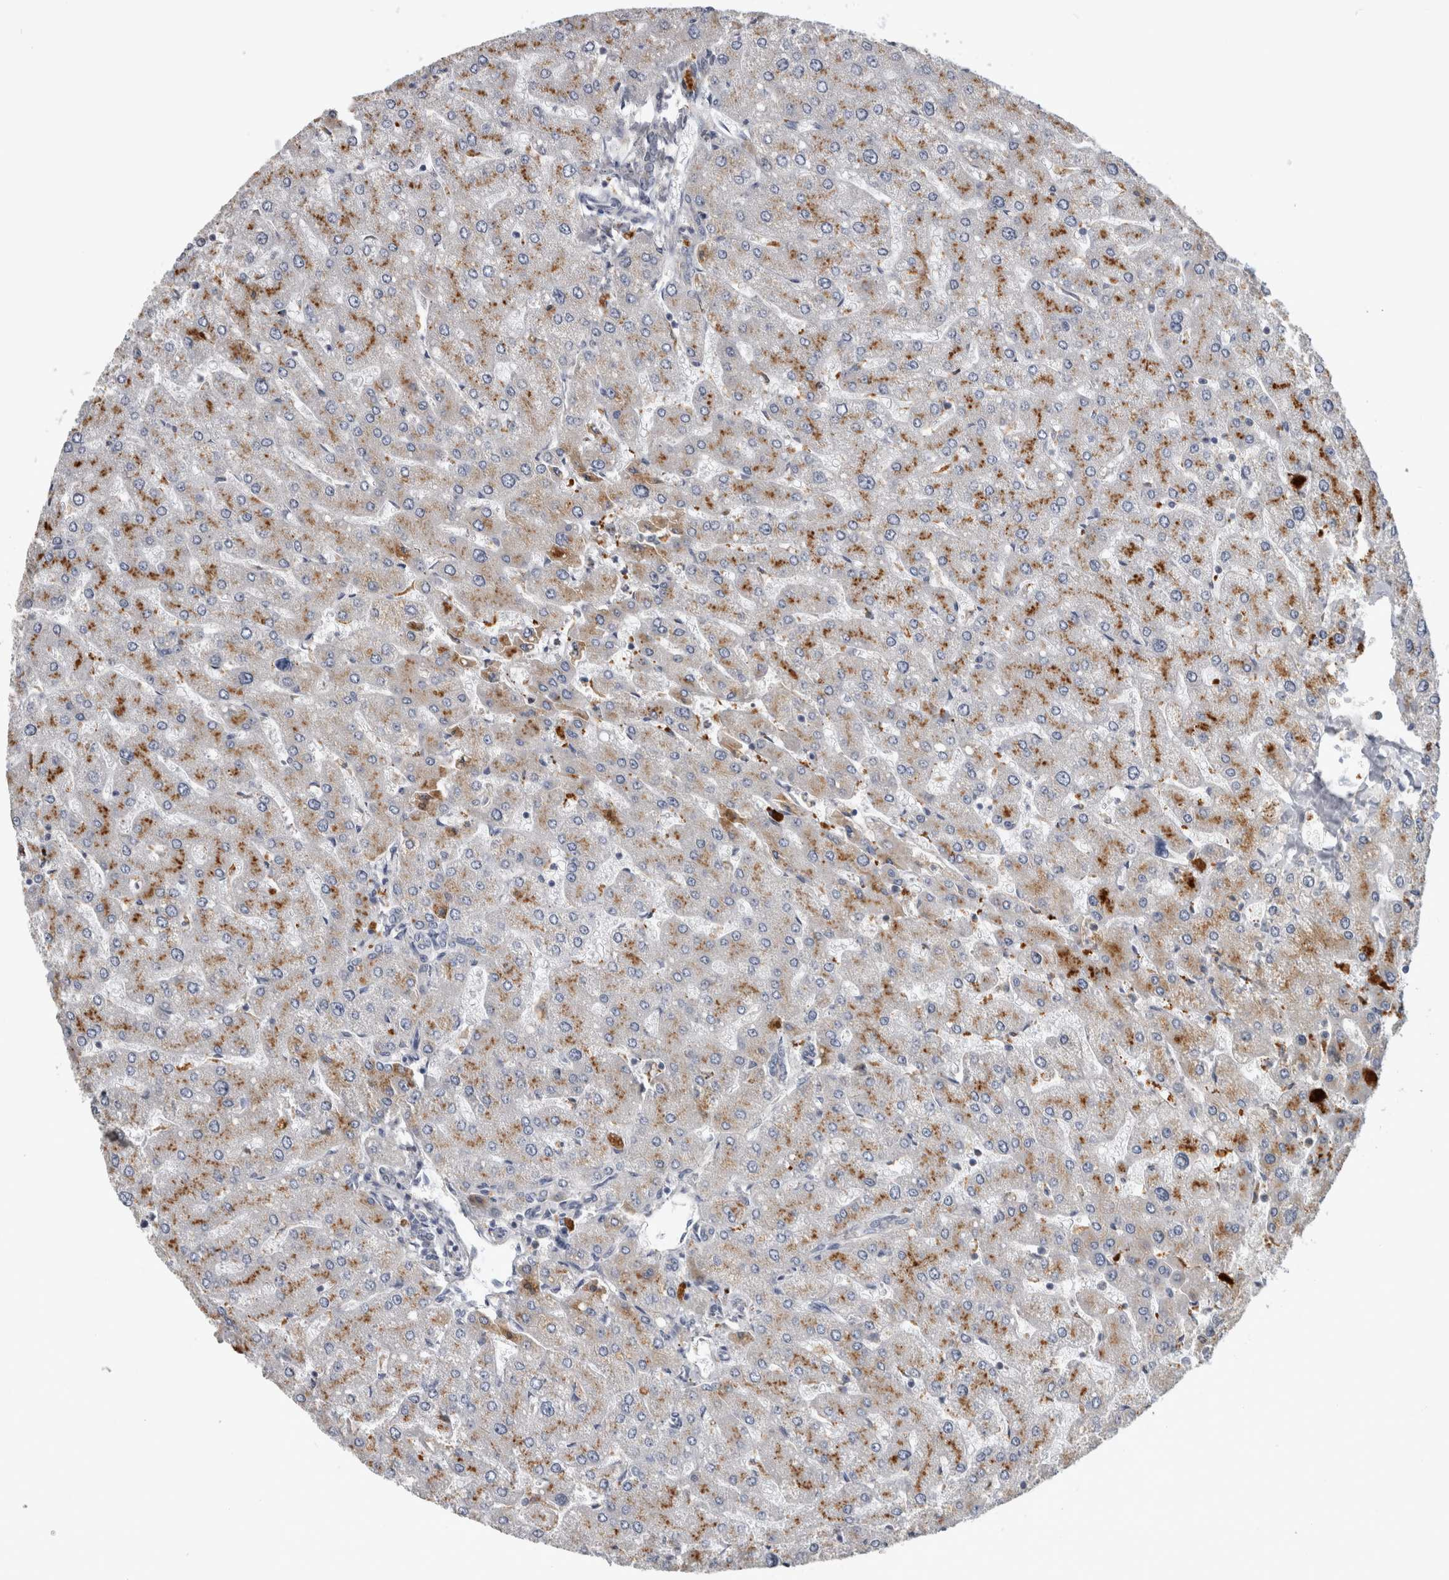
{"staining": {"intensity": "negative", "quantity": "none", "location": "none"}, "tissue": "liver", "cell_type": "Cholangiocytes", "image_type": "normal", "snomed": [{"axis": "morphology", "description": "Normal tissue, NOS"}, {"axis": "topography", "description": "Liver"}], "caption": "Cholangiocytes show no significant protein expression in benign liver.", "gene": "ATXN2", "patient": {"sex": "male", "age": 55}}